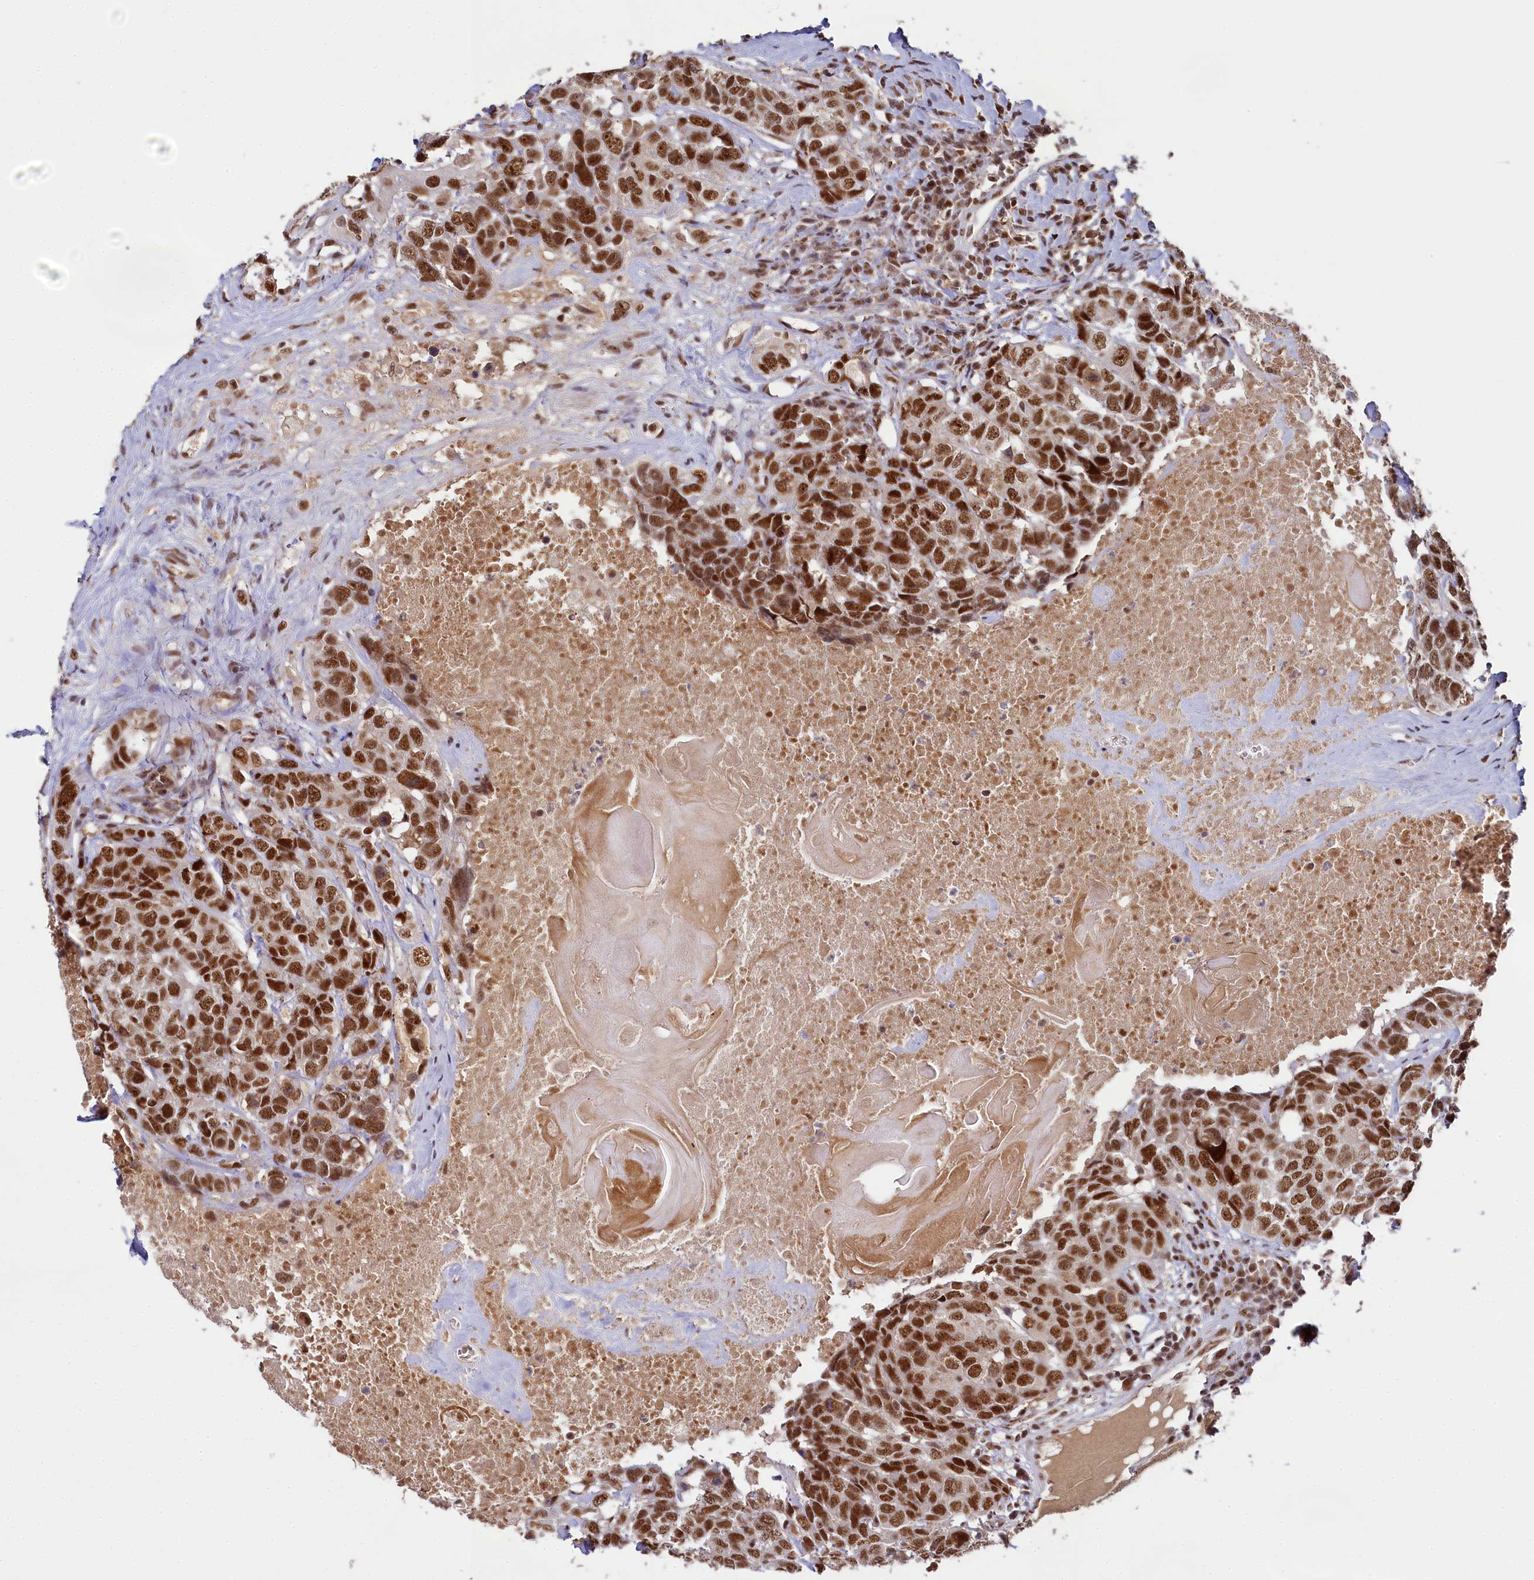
{"staining": {"intensity": "strong", "quantity": ">75%", "location": "nuclear"}, "tissue": "head and neck cancer", "cell_type": "Tumor cells", "image_type": "cancer", "snomed": [{"axis": "morphology", "description": "Squamous cell carcinoma, NOS"}, {"axis": "topography", "description": "Head-Neck"}], "caption": "A photomicrograph of head and neck squamous cell carcinoma stained for a protein shows strong nuclear brown staining in tumor cells.", "gene": "PPHLN1", "patient": {"sex": "male", "age": 66}}